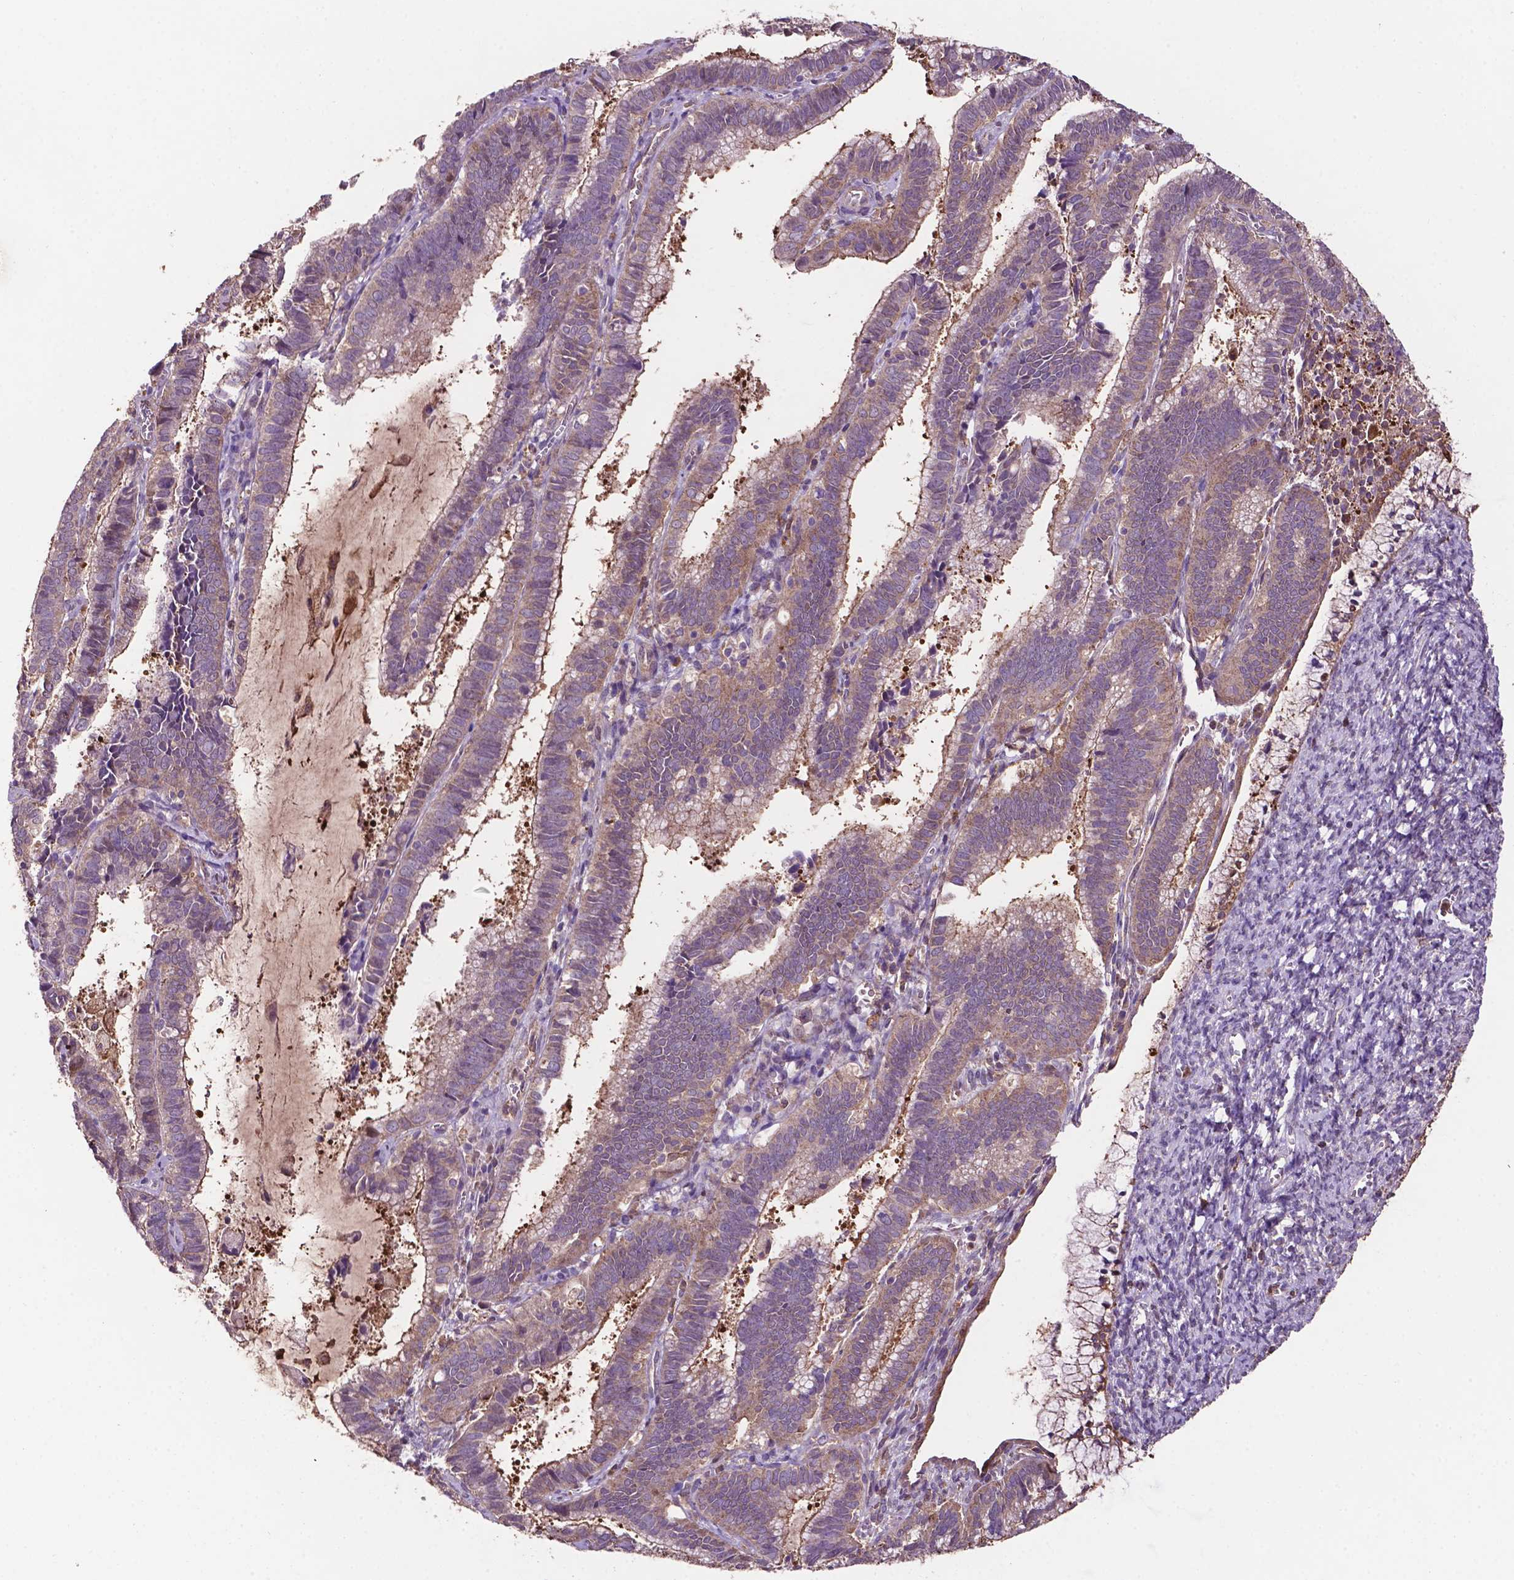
{"staining": {"intensity": "strong", "quantity": "25%-75%", "location": "cytoplasmic/membranous"}, "tissue": "cervical cancer", "cell_type": "Tumor cells", "image_type": "cancer", "snomed": [{"axis": "morphology", "description": "Adenocarcinoma, NOS"}, {"axis": "topography", "description": "Cervix"}], "caption": "IHC (DAB) staining of human cervical cancer (adenocarcinoma) demonstrates strong cytoplasmic/membranous protein staining in approximately 25%-75% of tumor cells.", "gene": "SMAD3", "patient": {"sex": "female", "age": 61}}